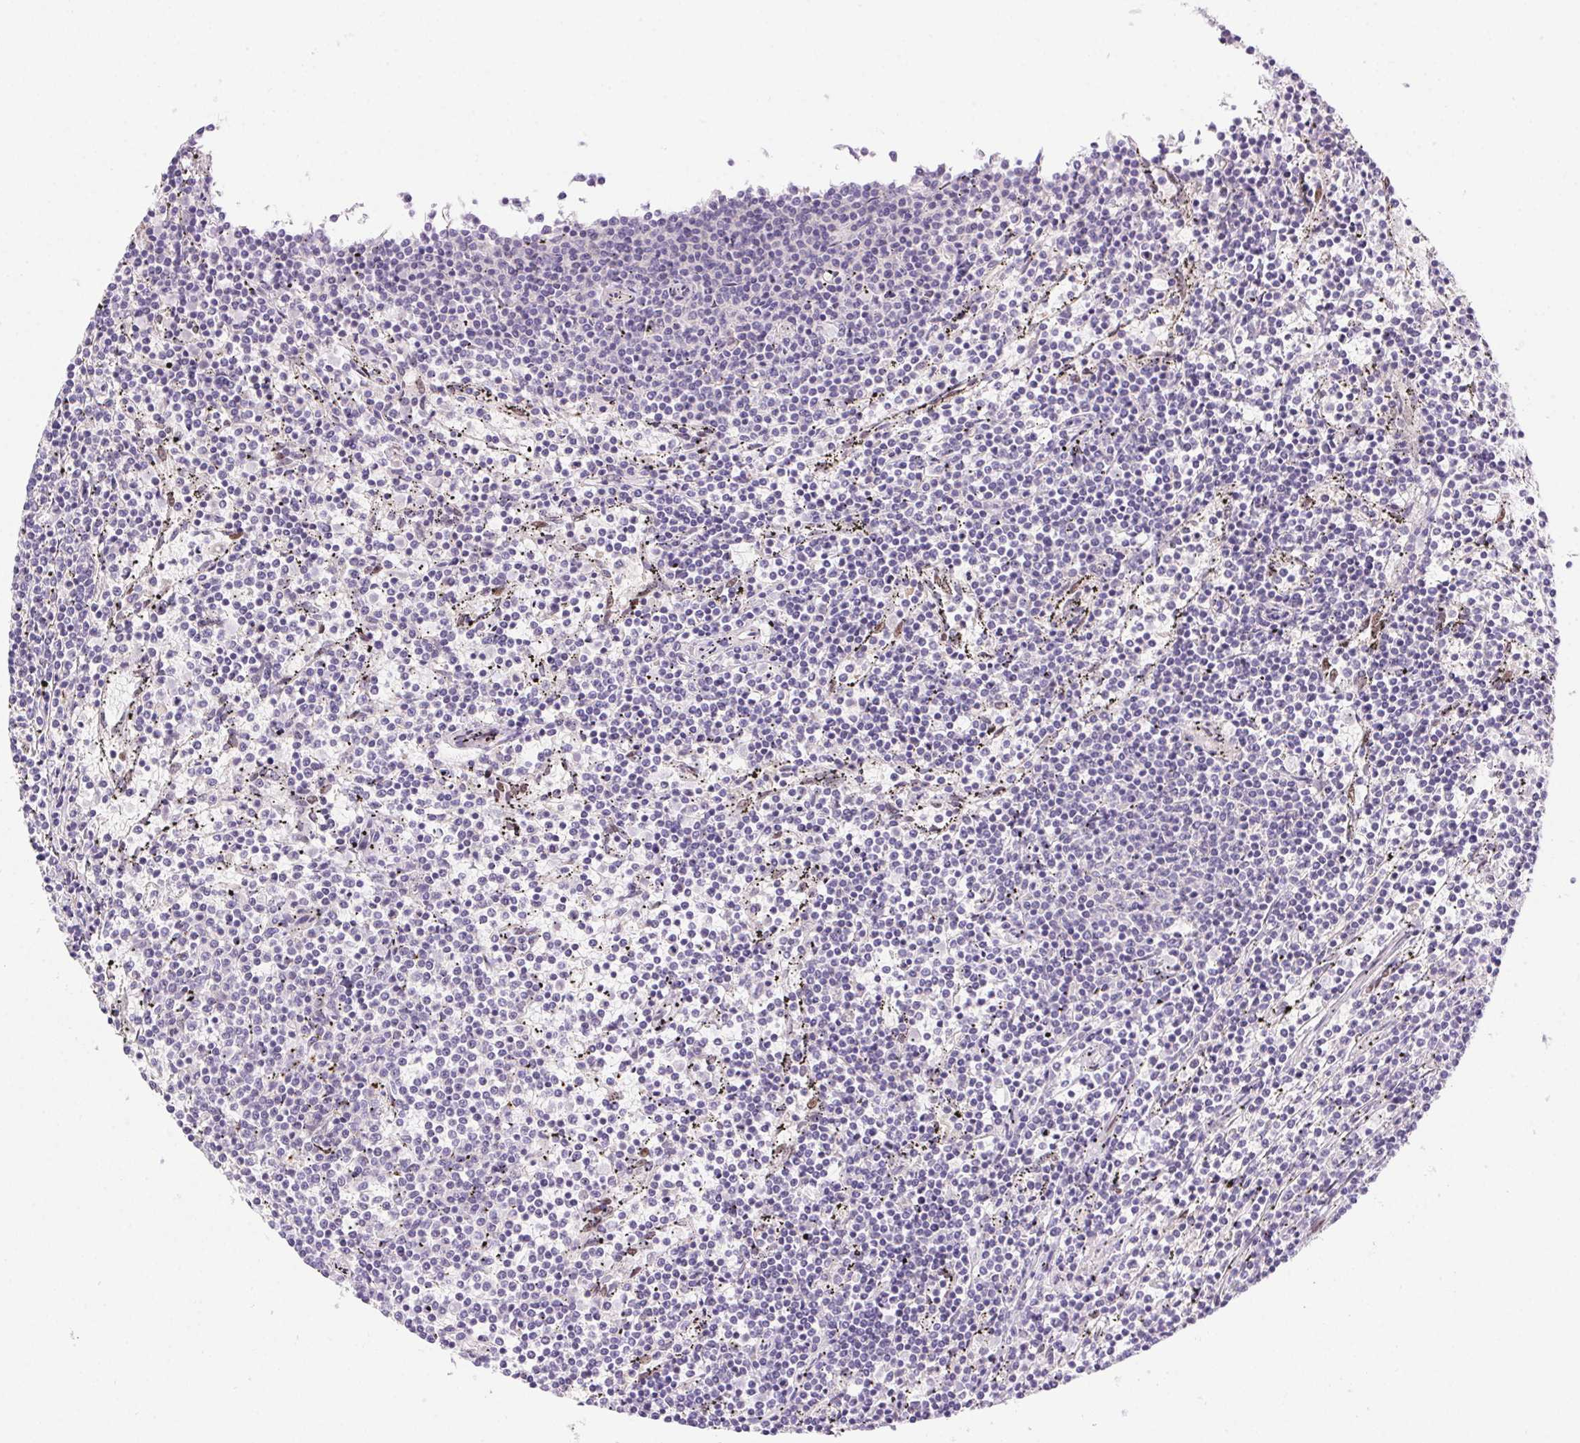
{"staining": {"intensity": "negative", "quantity": "none", "location": "none"}, "tissue": "lymphoma", "cell_type": "Tumor cells", "image_type": "cancer", "snomed": [{"axis": "morphology", "description": "Malignant lymphoma, non-Hodgkin's type, Low grade"}, {"axis": "topography", "description": "Spleen"}], "caption": "DAB immunohistochemical staining of human lymphoma demonstrates no significant expression in tumor cells.", "gene": "SP9", "patient": {"sex": "female", "age": 50}}